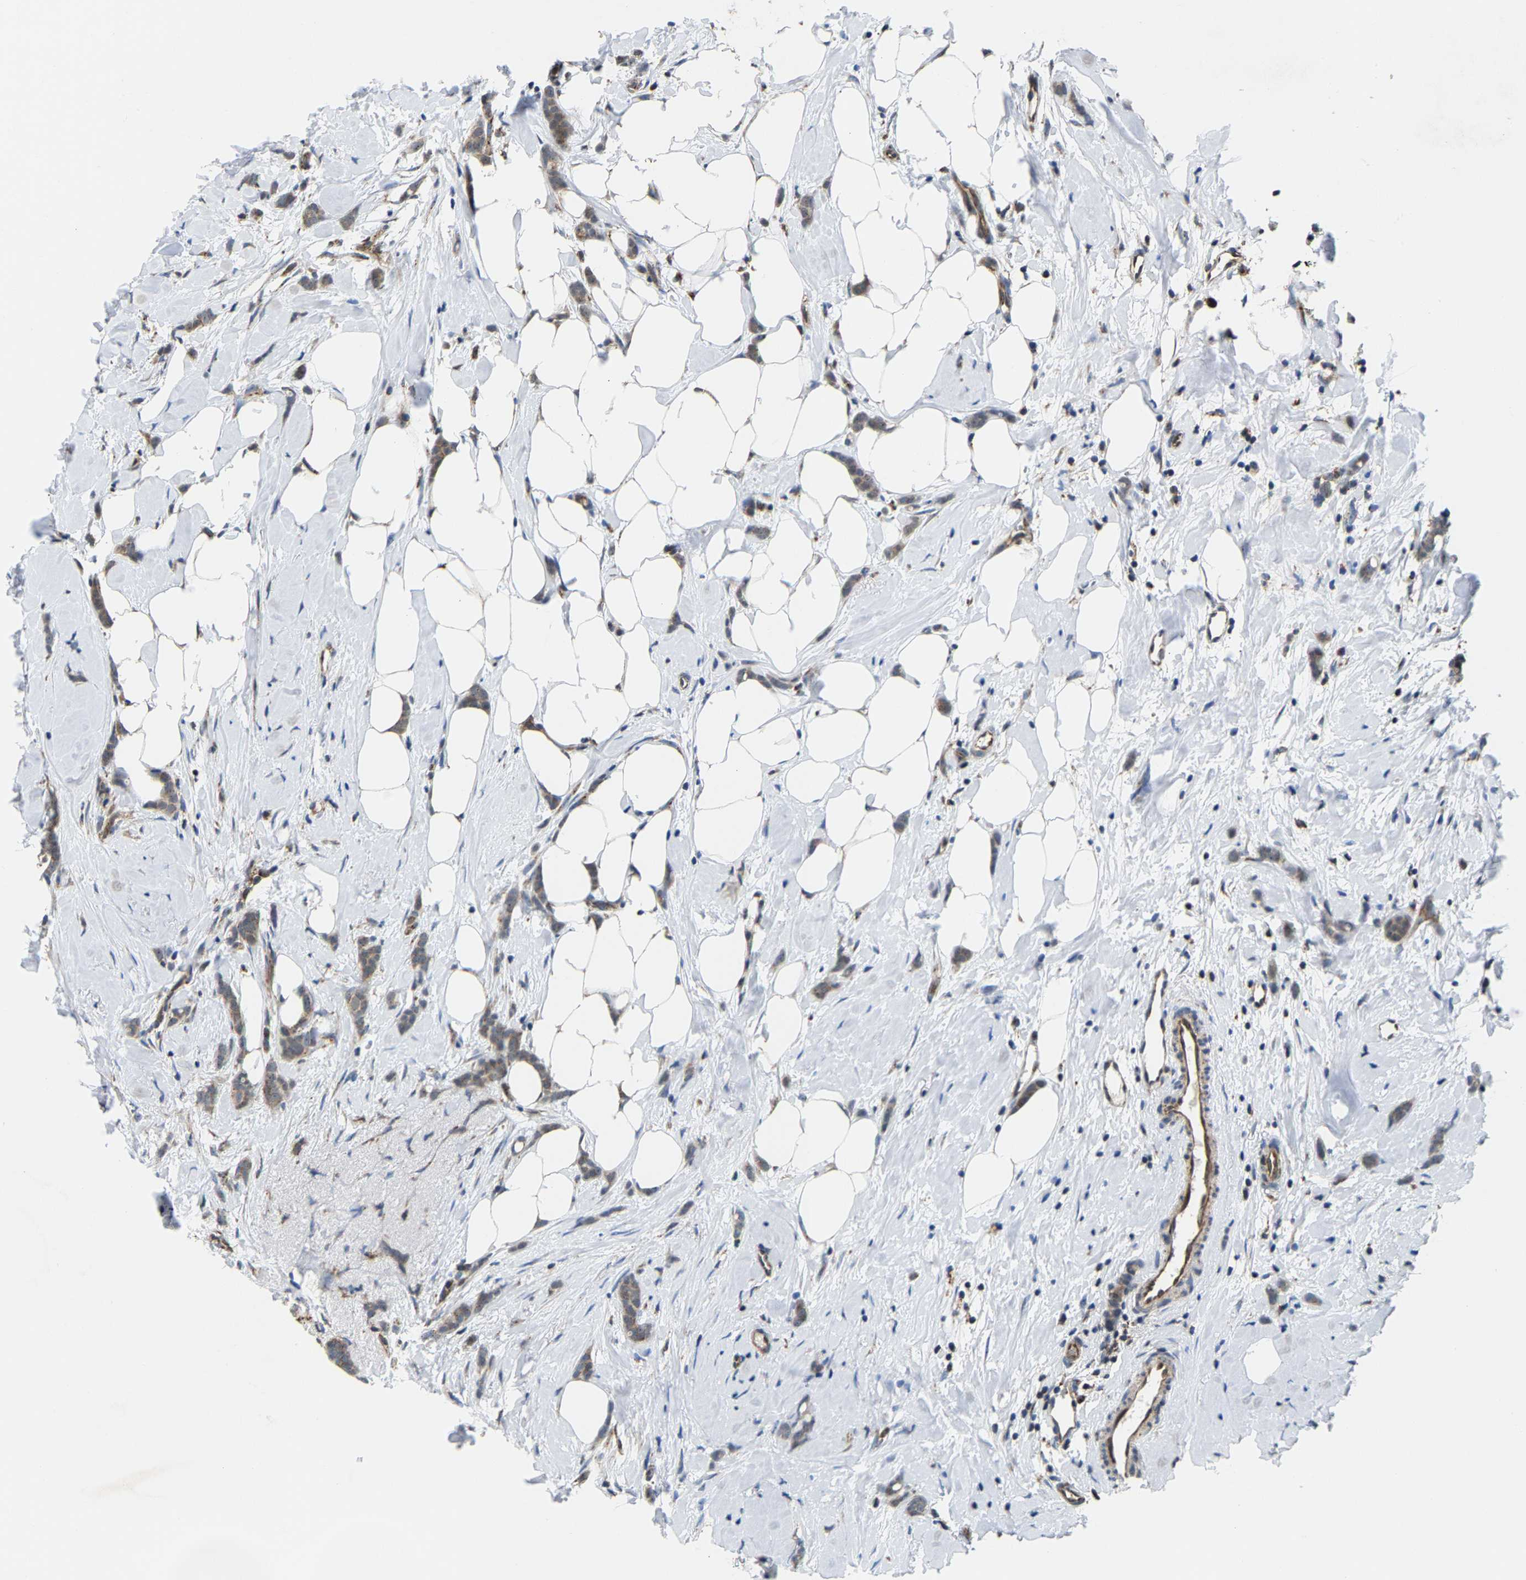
{"staining": {"intensity": "weak", "quantity": "25%-75%", "location": "cytoplasmic/membranous"}, "tissue": "breast cancer", "cell_type": "Tumor cells", "image_type": "cancer", "snomed": [{"axis": "morphology", "description": "Lobular carcinoma, in situ"}, {"axis": "morphology", "description": "Lobular carcinoma"}, {"axis": "topography", "description": "Breast"}], "caption": "Immunohistochemistry (DAB) staining of human breast cancer (lobular carcinoma) demonstrates weak cytoplasmic/membranous protein positivity in about 25%-75% of tumor cells.", "gene": "GIMAP7", "patient": {"sex": "female", "age": 41}}